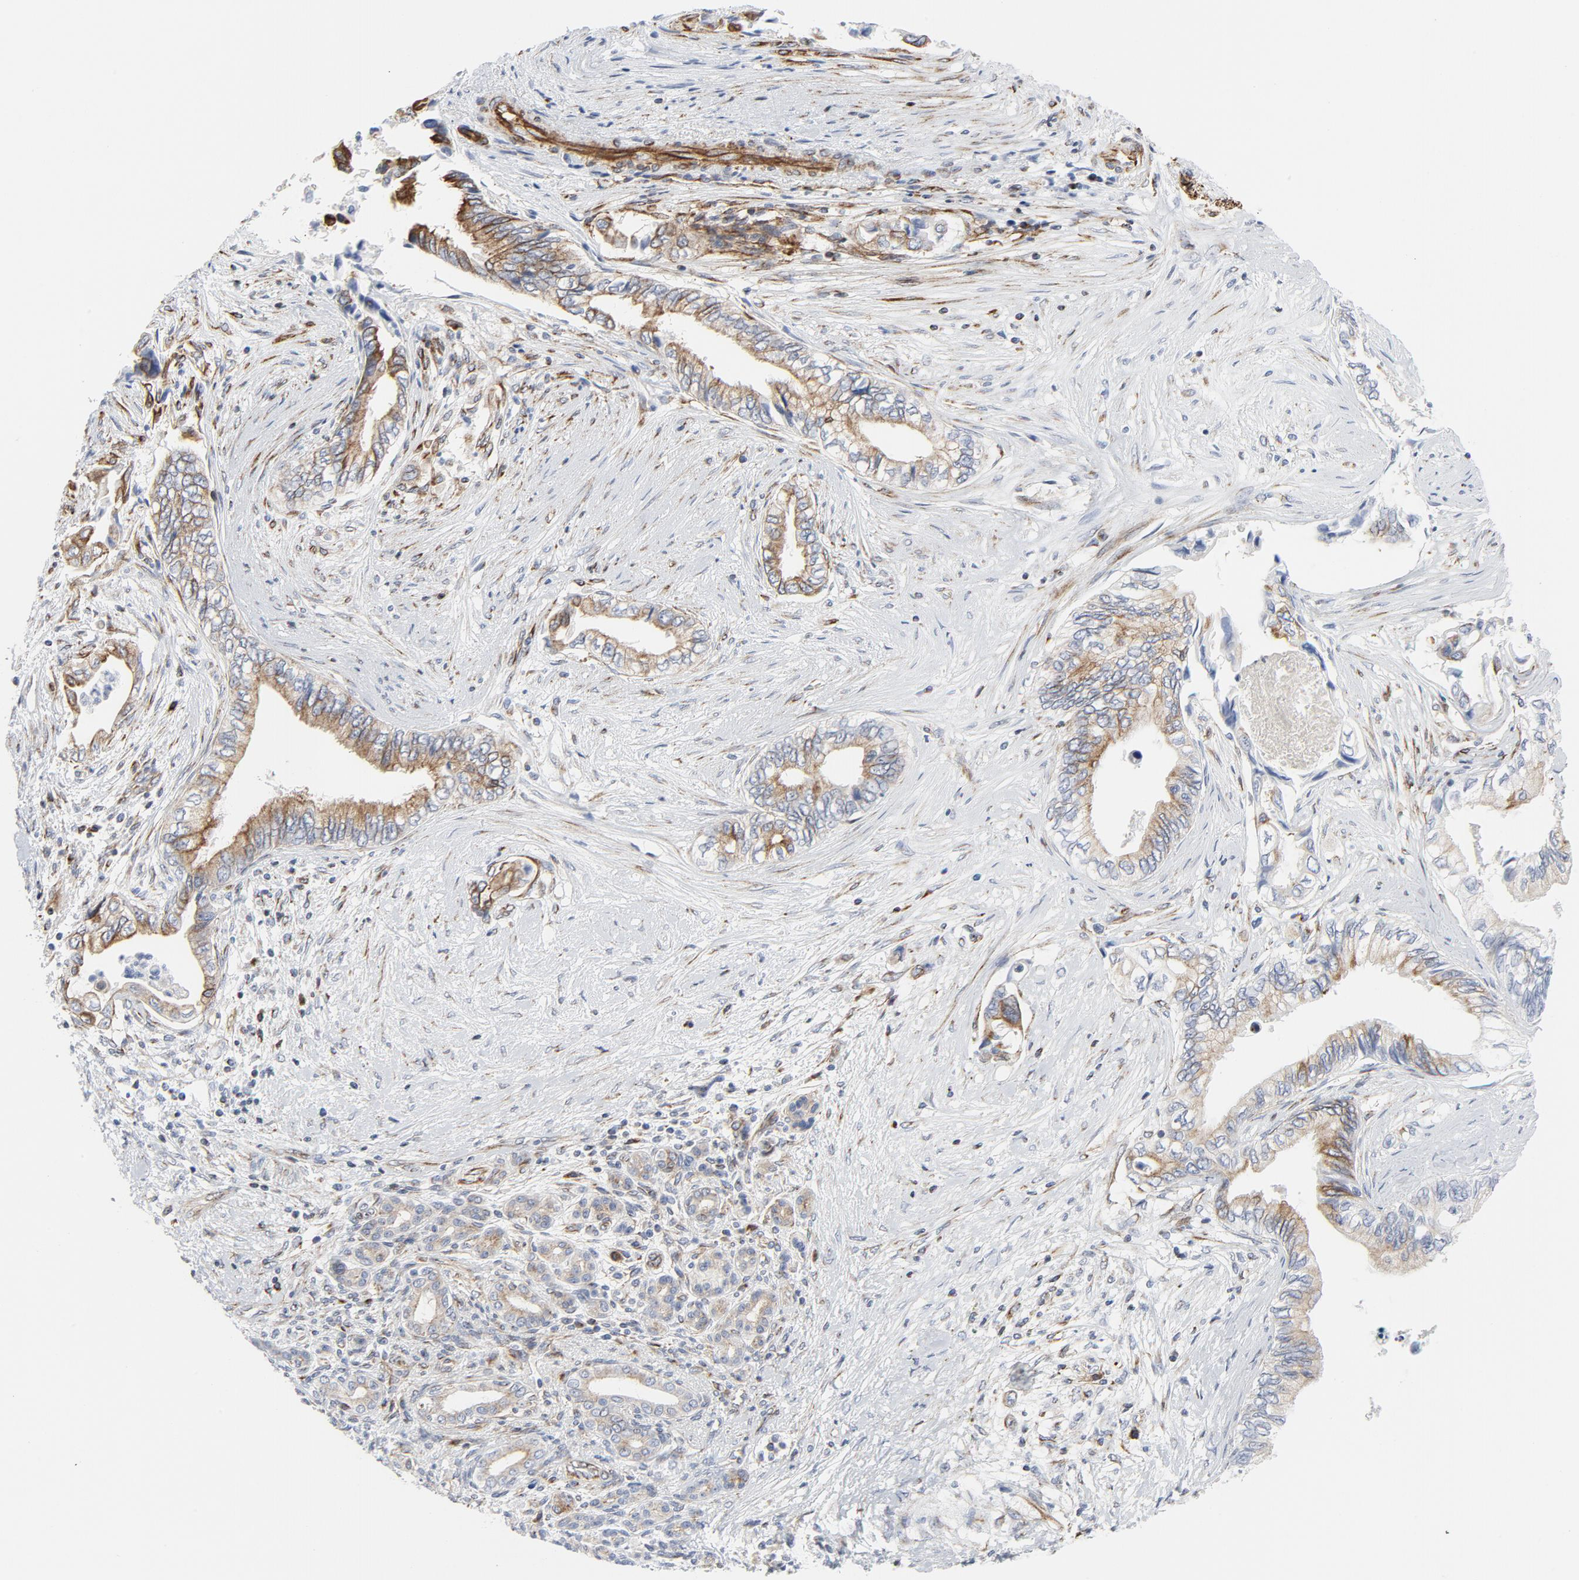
{"staining": {"intensity": "moderate", "quantity": "25%-75%", "location": "cytoplasmic/membranous"}, "tissue": "pancreatic cancer", "cell_type": "Tumor cells", "image_type": "cancer", "snomed": [{"axis": "morphology", "description": "Adenocarcinoma, NOS"}, {"axis": "topography", "description": "Pancreas"}], "caption": "Moderate cytoplasmic/membranous positivity for a protein is seen in approximately 25%-75% of tumor cells of pancreatic adenocarcinoma using IHC.", "gene": "TUBB1", "patient": {"sex": "female", "age": 66}}